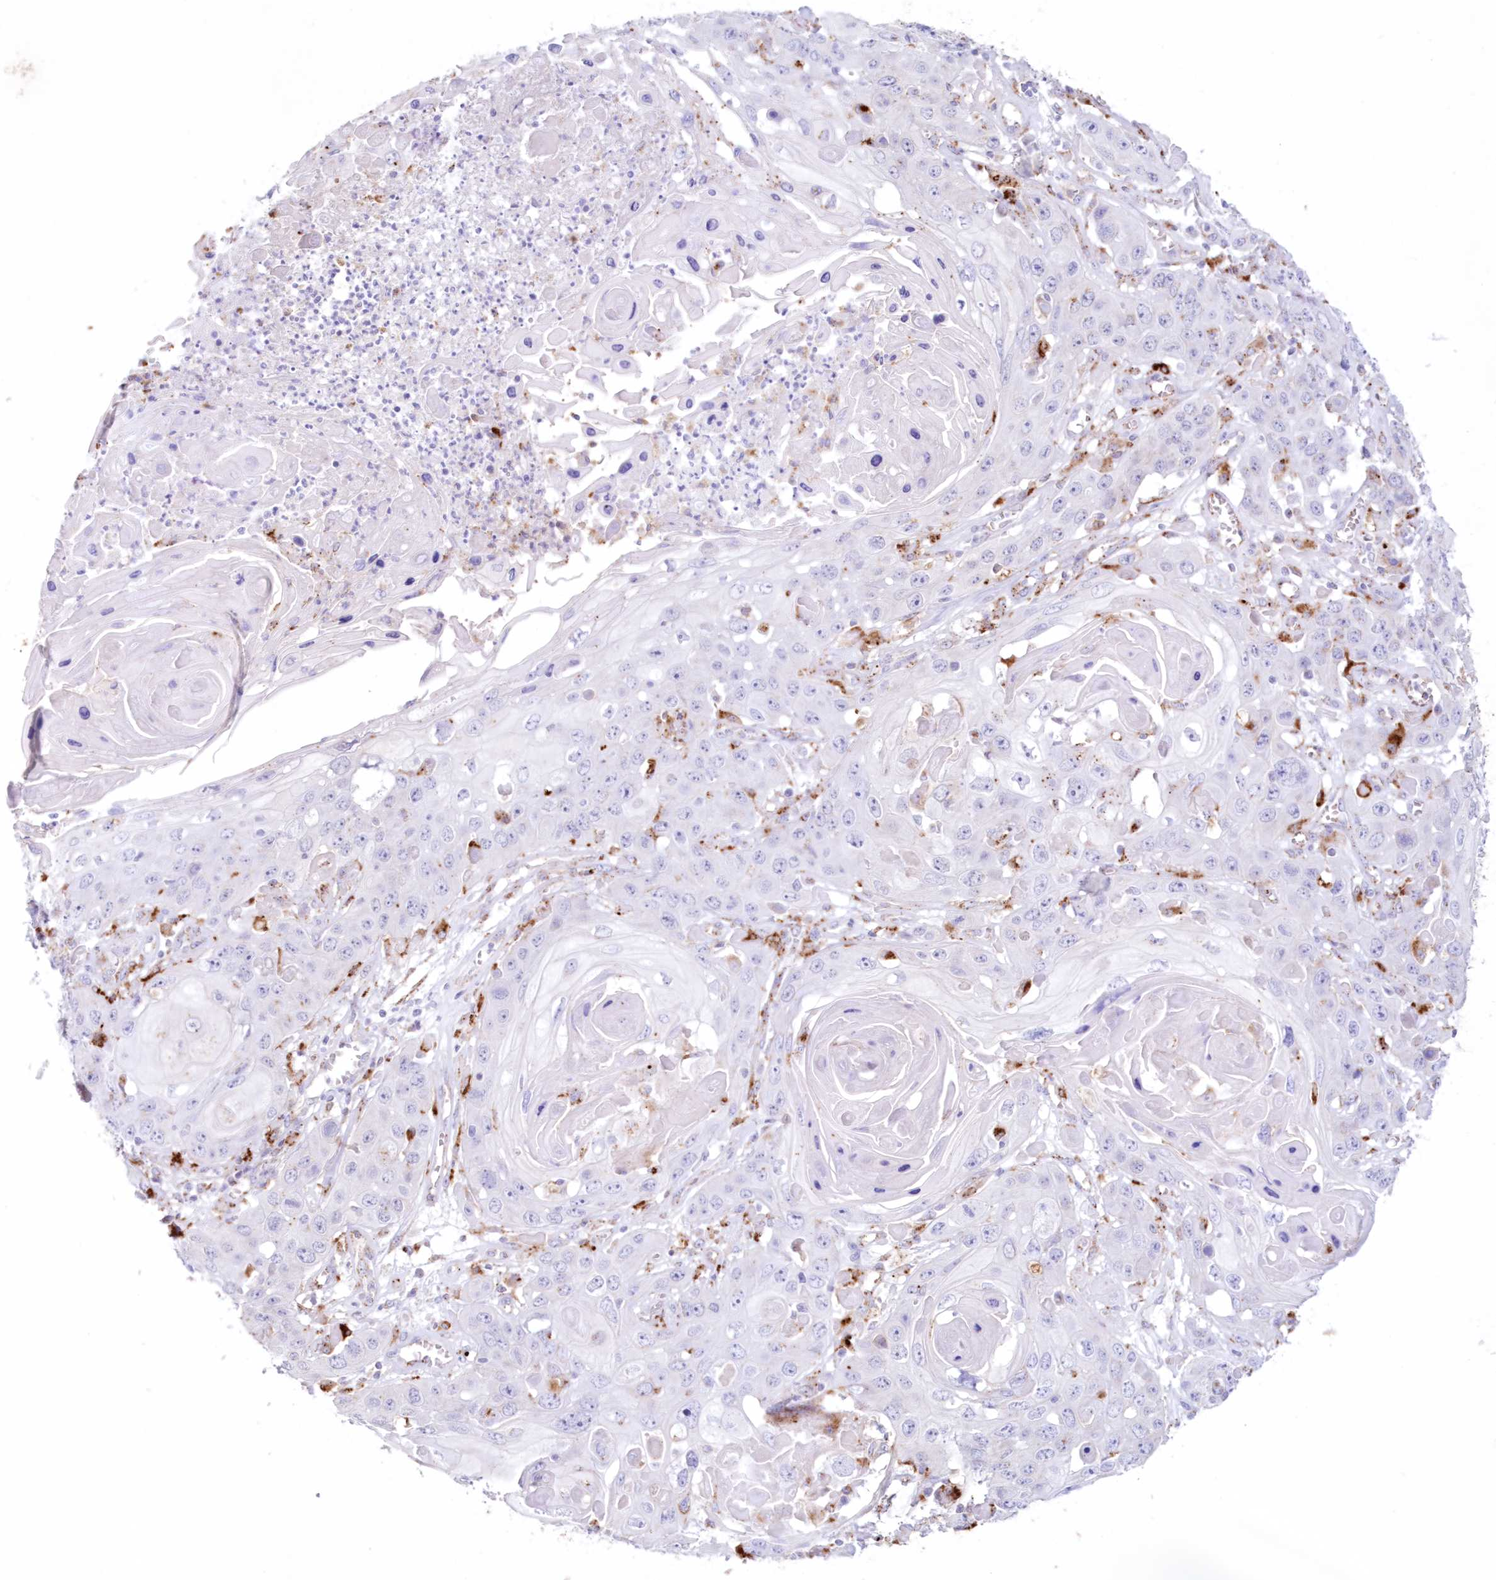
{"staining": {"intensity": "negative", "quantity": "none", "location": "none"}, "tissue": "skin cancer", "cell_type": "Tumor cells", "image_type": "cancer", "snomed": [{"axis": "morphology", "description": "Squamous cell carcinoma, NOS"}, {"axis": "topography", "description": "Skin"}], "caption": "A photomicrograph of human squamous cell carcinoma (skin) is negative for staining in tumor cells.", "gene": "TPP1", "patient": {"sex": "male", "age": 55}}